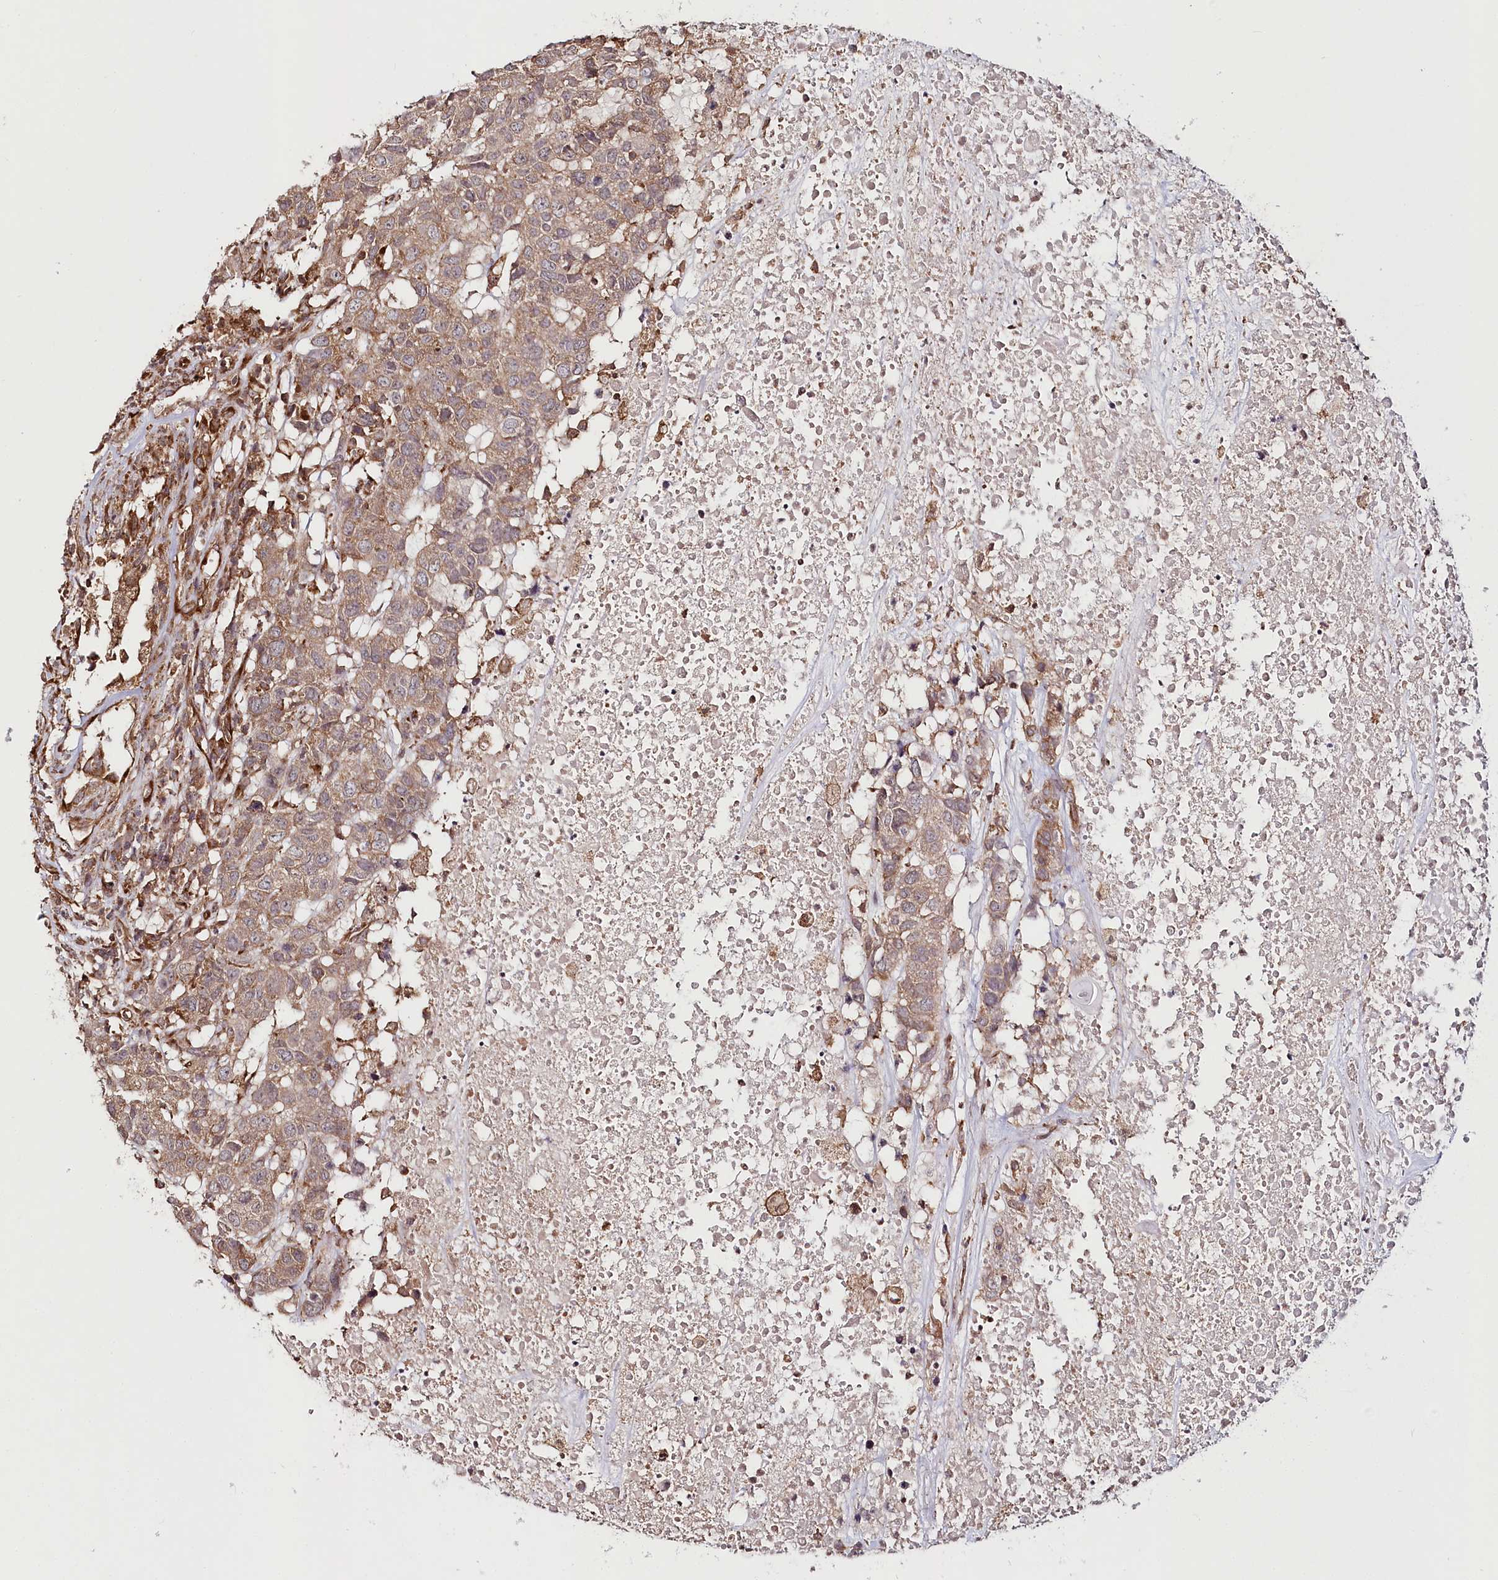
{"staining": {"intensity": "moderate", "quantity": ">75%", "location": "cytoplasmic/membranous"}, "tissue": "head and neck cancer", "cell_type": "Tumor cells", "image_type": "cancer", "snomed": [{"axis": "morphology", "description": "Squamous cell carcinoma, NOS"}, {"axis": "topography", "description": "Head-Neck"}], "caption": "A brown stain highlights moderate cytoplasmic/membranous expression of a protein in human head and neck cancer (squamous cell carcinoma) tumor cells. Nuclei are stained in blue.", "gene": "OTUD4", "patient": {"sex": "male", "age": 66}}